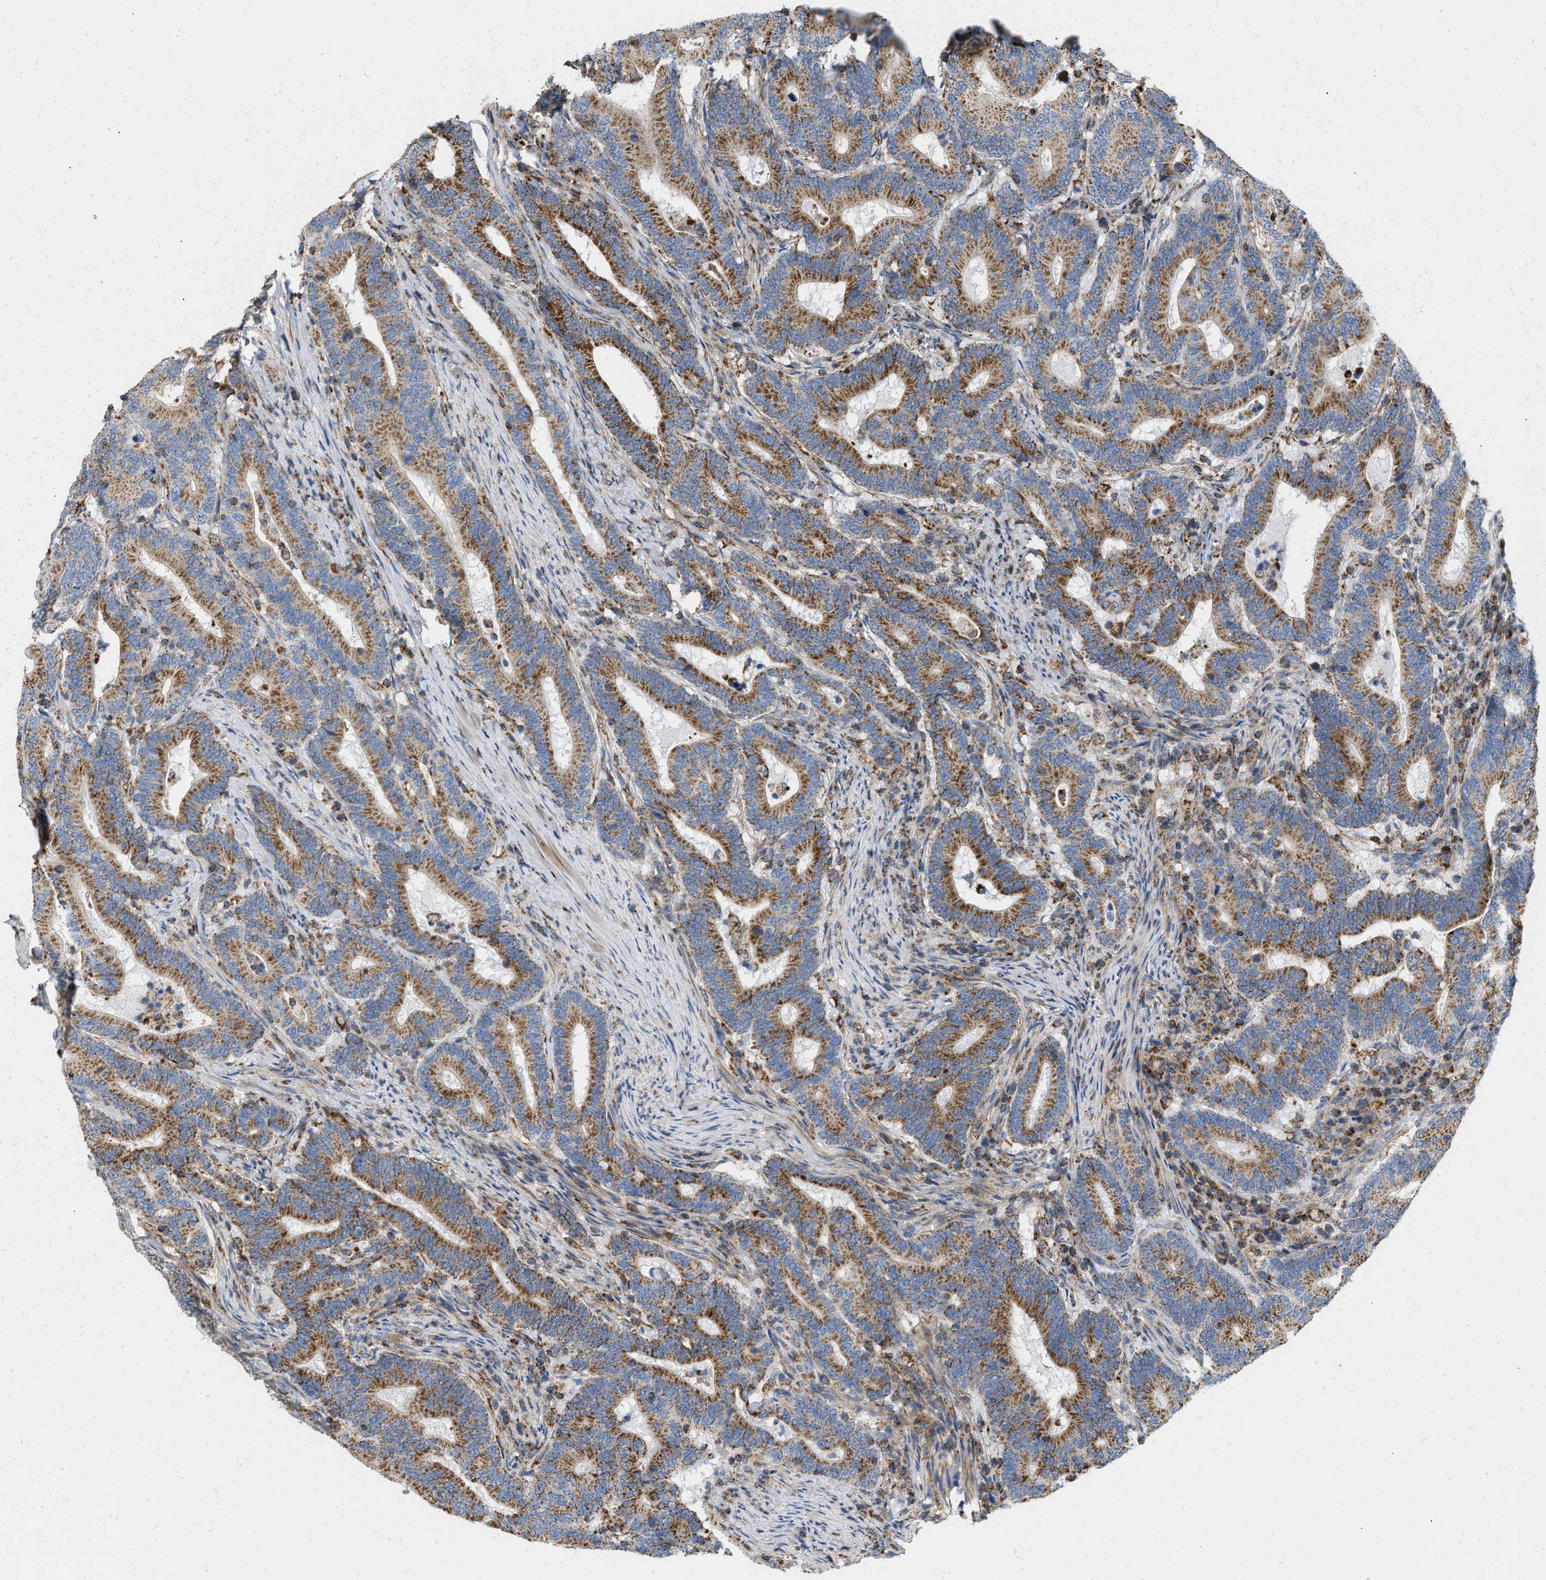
{"staining": {"intensity": "strong", "quantity": ">75%", "location": "cytoplasmic/membranous"}, "tissue": "colorectal cancer", "cell_type": "Tumor cells", "image_type": "cancer", "snomed": [{"axis": "morphology", "description": "Adenocarcinoma, NOS"}, {"axis": "topography", "description": "Colon"}], "caption": "Adenocarcinoma (colorectal) stained for a protein (brown) reveals strong cytoplasmic/membranous positive positivity in approximately >75% of tumor cells.", "gene": "GRB10", "patient": {"sex": "female", "age": 66}}